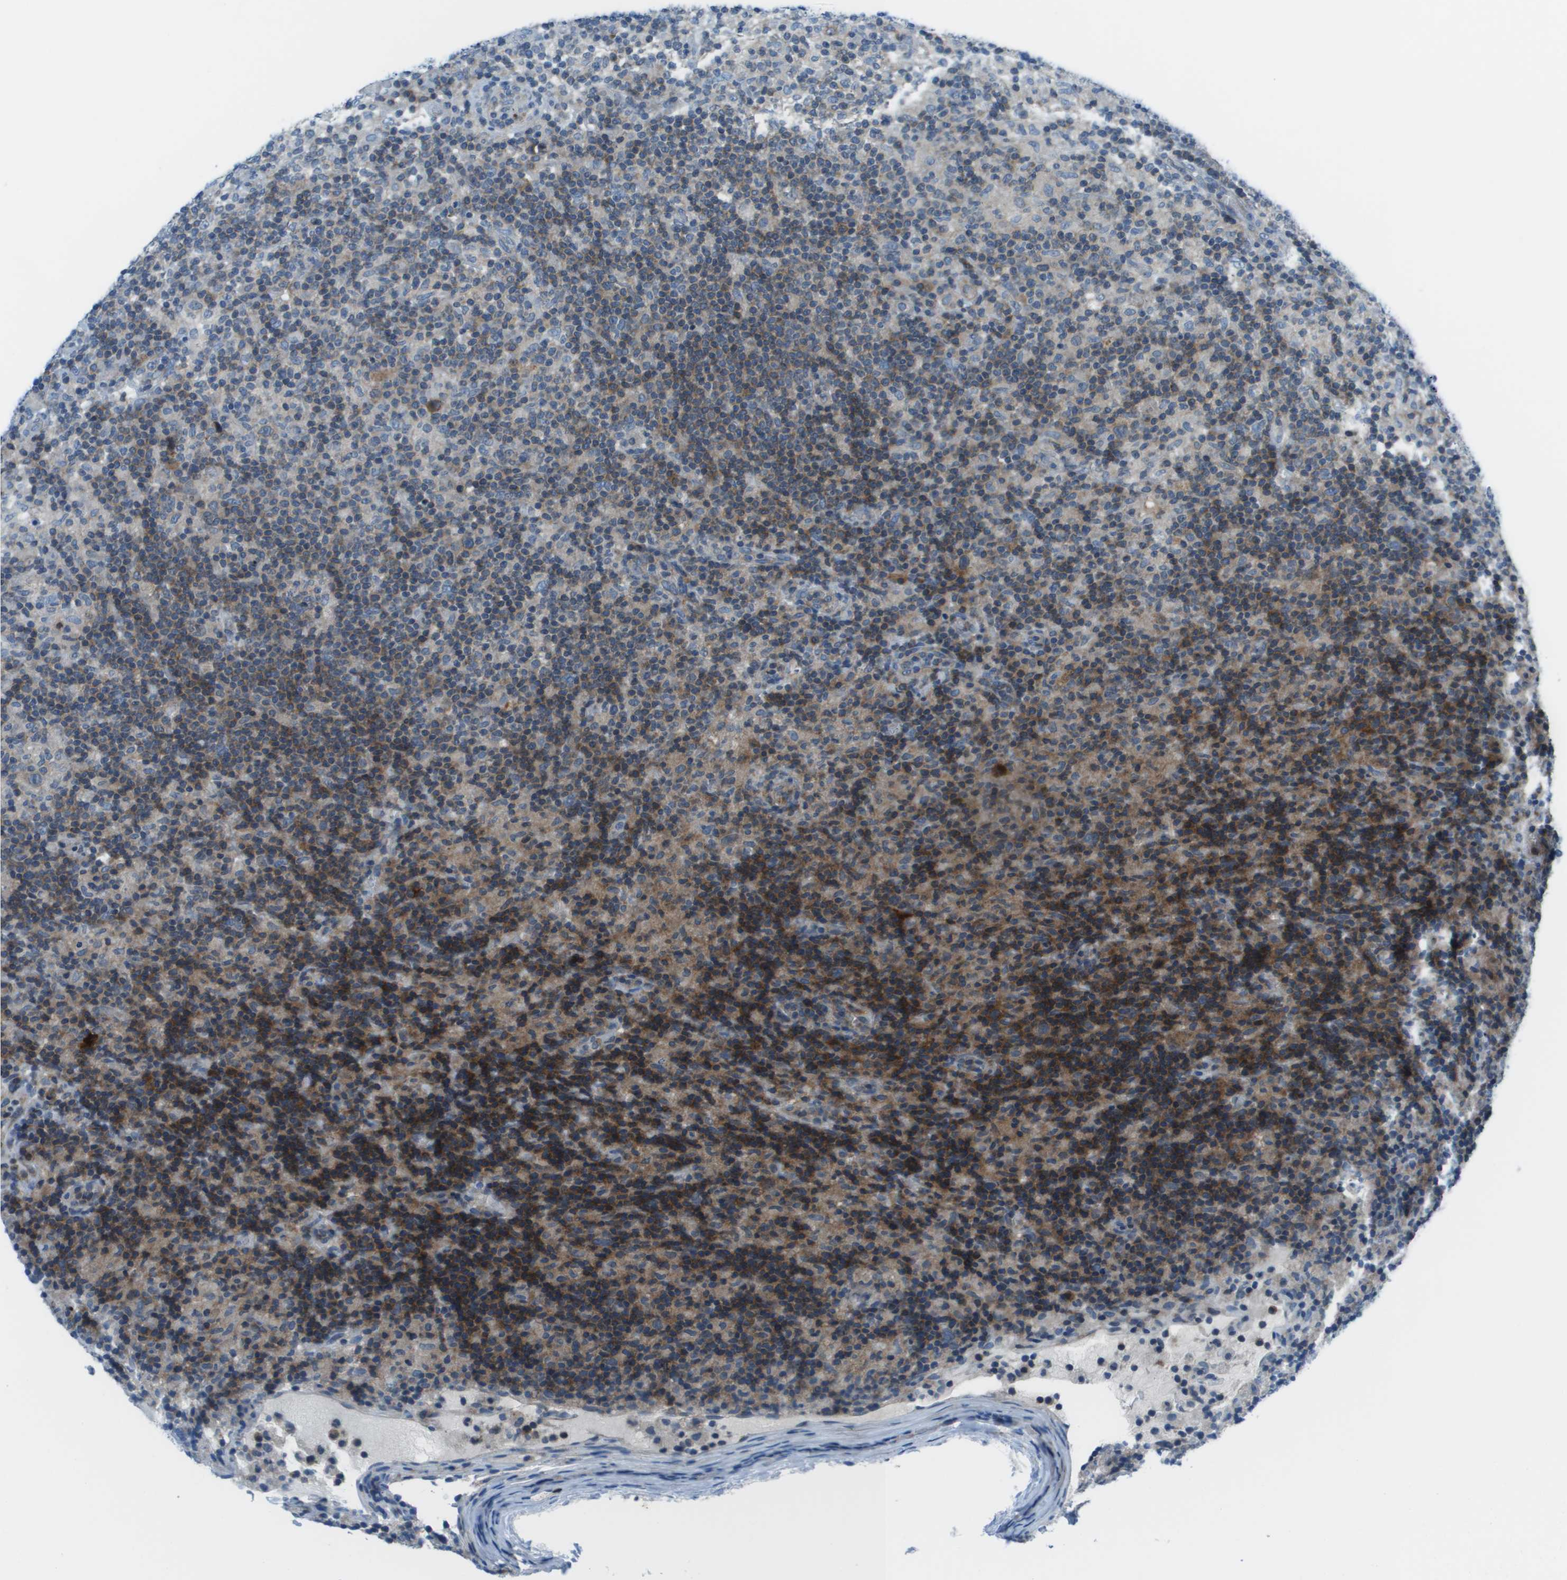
{"staining": {"intensity": "strong", "quantity": "25%-75%", "location": "cytoplasmic/membranous"}, "tissue": "lymphoma", "cell_type": "Tumor cells", "image_type": "cancer", "snomed": [{"axis": "morphology", "description": "Hodgkin's disease, NOS"}, {"axis": "topography", "description": "Lymph node"}], "caption": "Lymphoma stained with a protein marker exhibits strong staining in tumor cells.", "gene": "STIP1", "patient": {"sex": "male", "age": 70}}